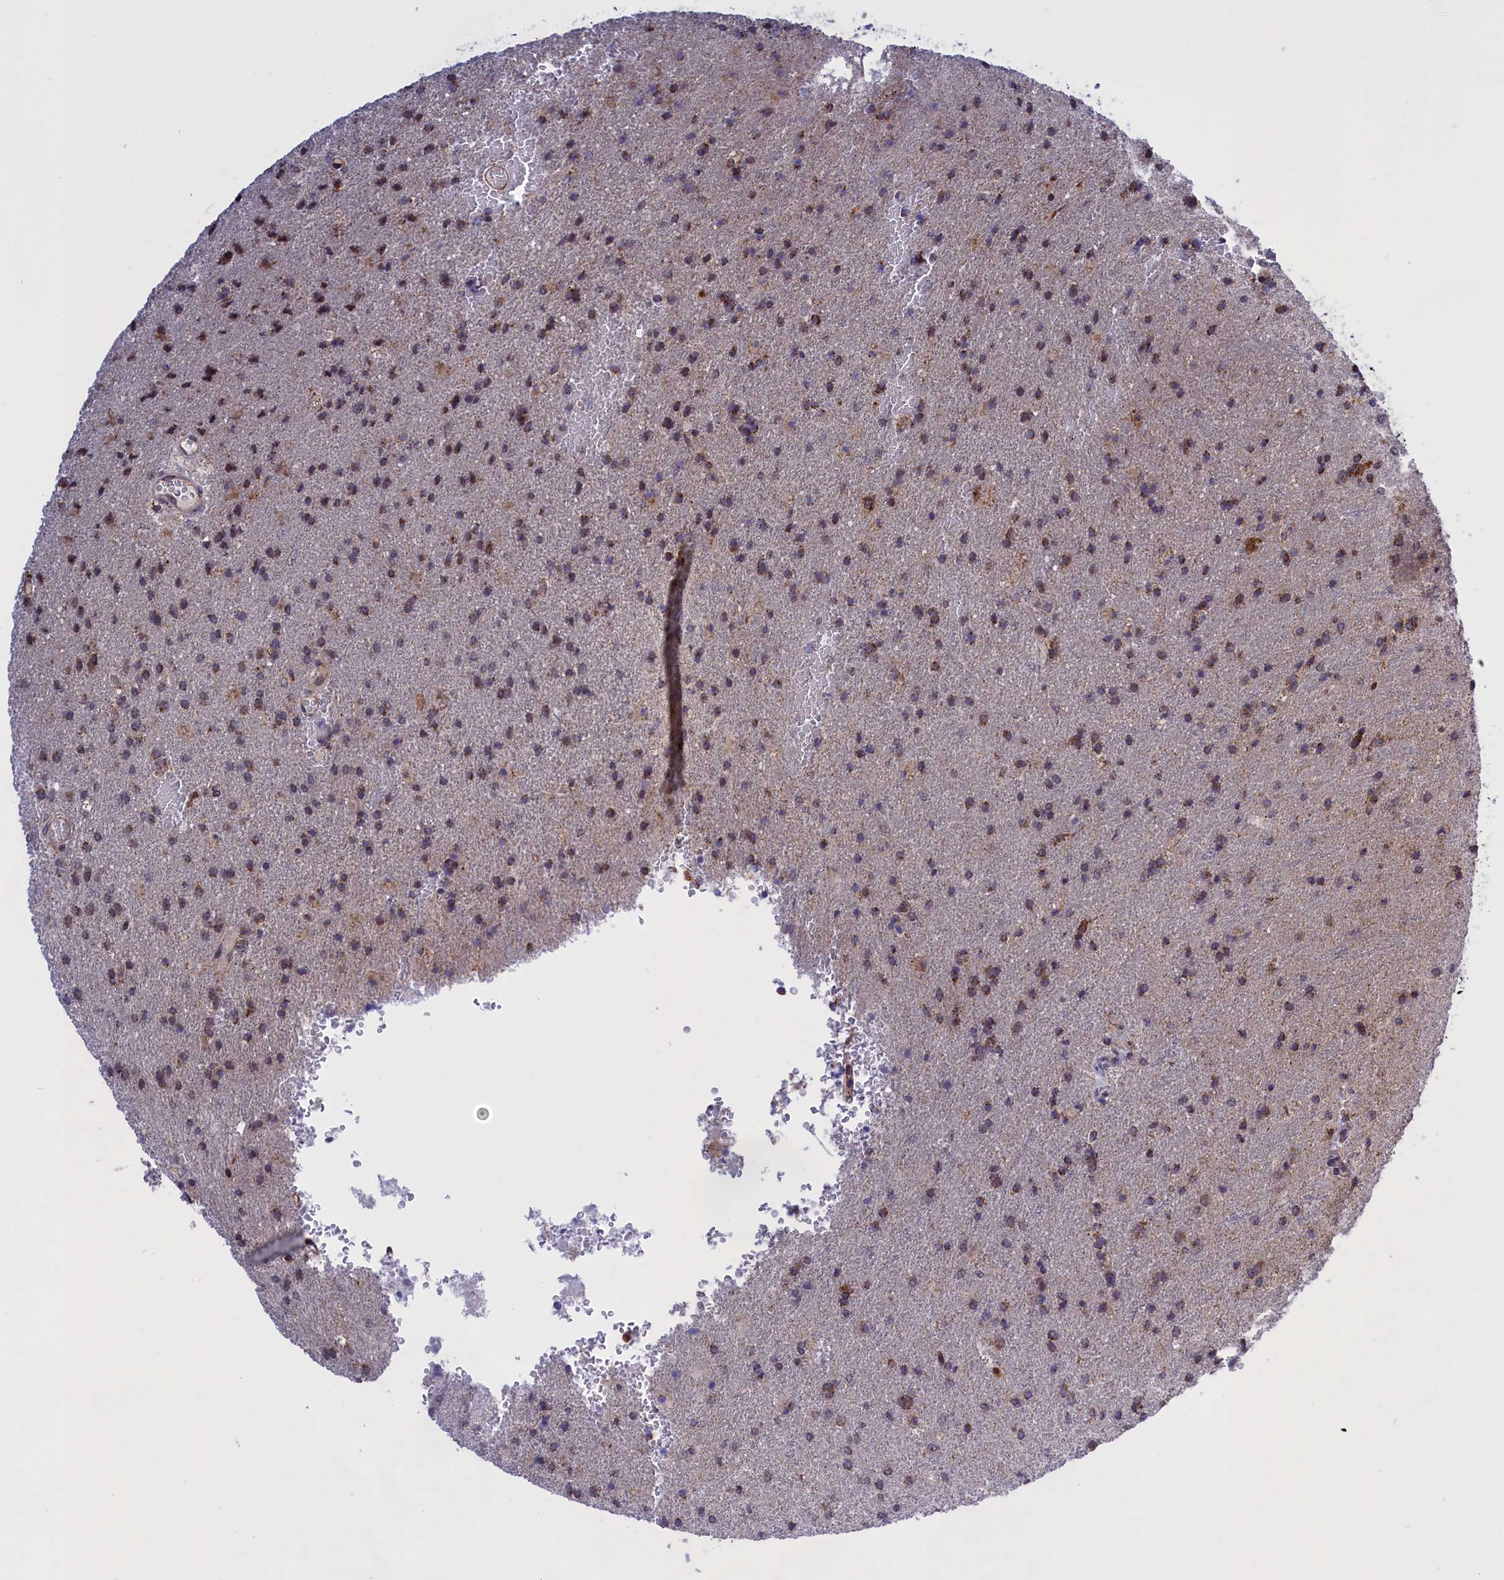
{"staining": {"intensity": "moderate", "quantity": "25%-75%", "location": "cytoplasmic/membranous"}, "tissue": "glioma", "cell_type": "Tumor cells", "image_type": "cancer", "snomed": [{"axis": "morphology", "description": "Glioma, malignant, High grade"}, {"axis": "topography", "description": "Brain"}], "caption": "IHC micrograph of neoplastic tissue: glioma stained using immunohistochemistry demonstrates medium levels of moderate protein expression localized specifically in the cytoplasmic/membranous of tumor cells, appearing as a cytoplasmic/membranous brown color.", "gene": "MPND", "patient": {"sex": "female", "age": 74}}